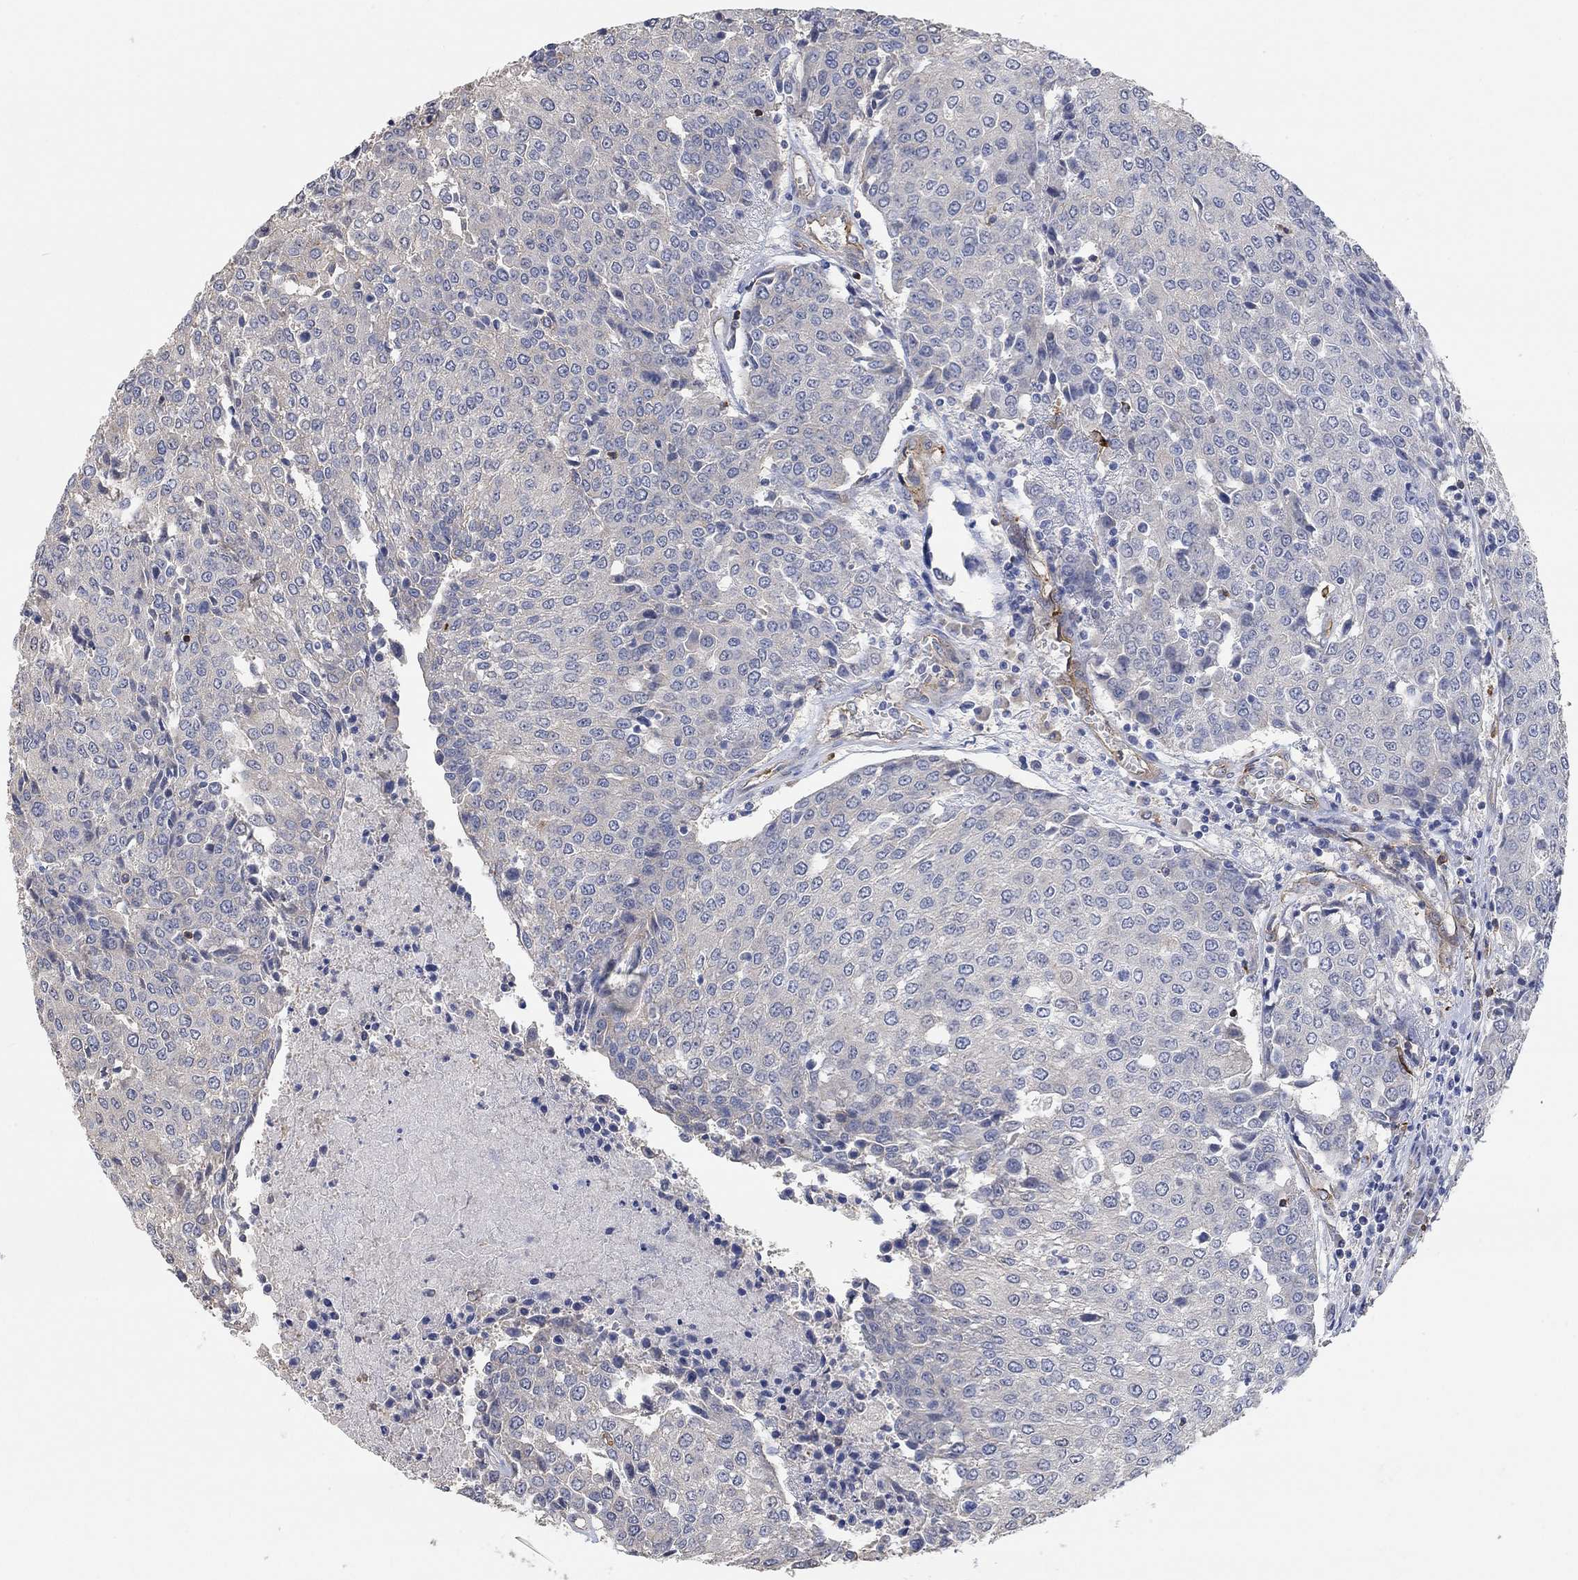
{"staining": {"intensity": "weak", "quantity": "<25%", "location": "cytoplasmic/membranous"}, "tissue": "urothelial cancer", "cell_type": "Tumor cells", "image_type": "cancer", "snomed": [{"axis": "morphology", "description": "Urothelial carcinoma, High grade"}, {"axis": "topography", "description": "Urinary bladder"}], "caption": "An image of urothelial cancer stained for a protein exhibits no brown staining in tumor cells.", "gene": "SYT16", "patient": {"sex": "female", "age": 85}}